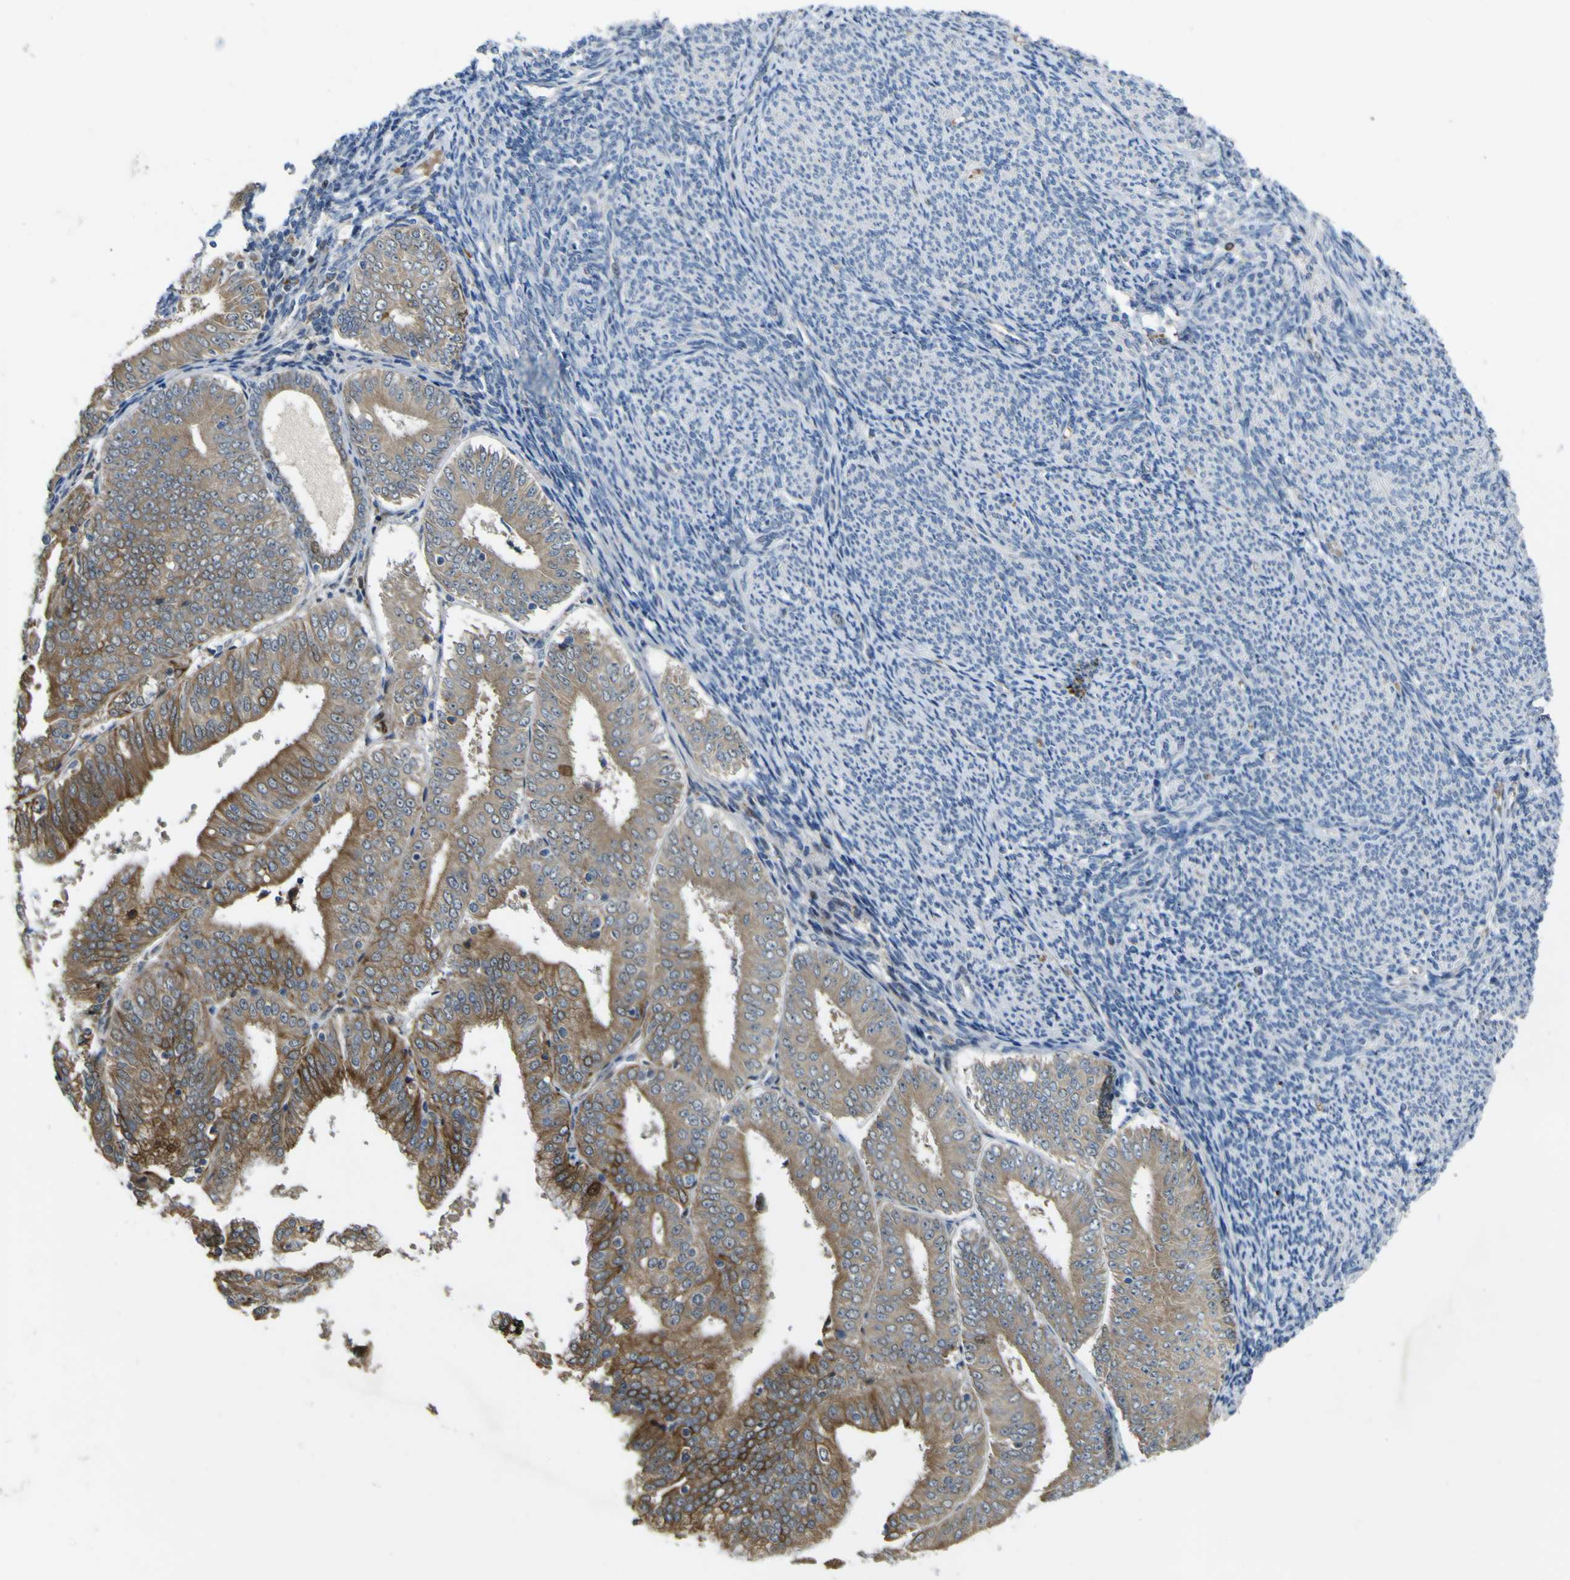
{"staining": {"intensity": "moderate", "quantity": ">75%", "location": "cytoplasmic/membranous"}, "tissue": "endometrial cancer", "cell_type": "Tumor cells", "image_type": "cancer", "snomed": [{"axis": "morphology", "description": "Adenocarcinoma, NOS"}, {"axis": "topography", "description": "Endometrium"}], "caption": "Moderate cytoplasmic/membranous protein positivity is present in about >75% of tumor cells in endometrial cancer (adenocarcinoma).", "gene": "LBHD1", "patient": {"sex": "female", "age": 63}}